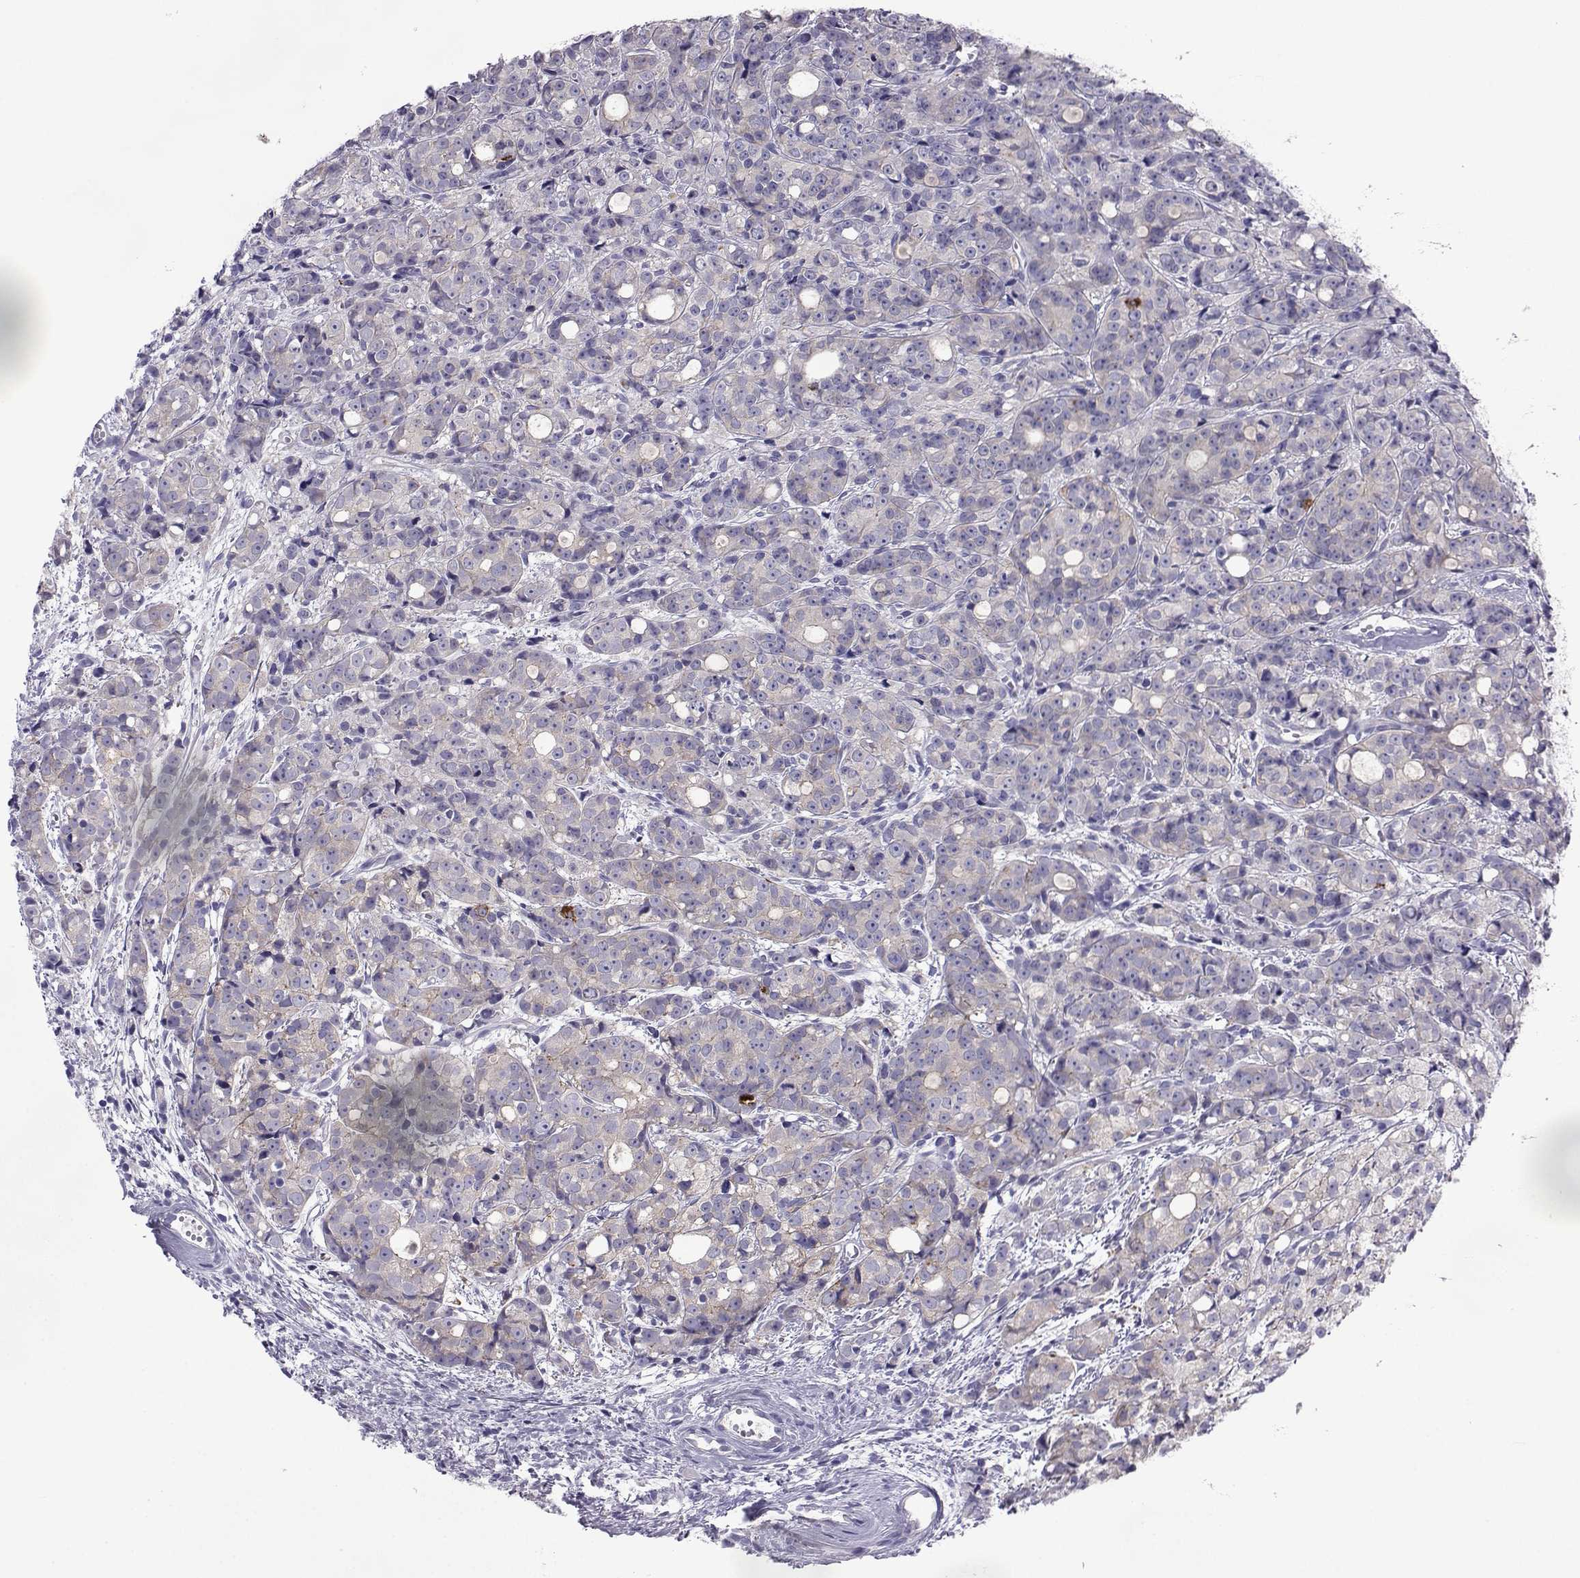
{"staining": {"intensity": "weak", "quantity": "25%-75%", "location": "cytoplasmic/membranous"}, "tissue": "prostate cancer", "cell_type": "Tumor cells", "image_type": "cancer", "snomed": [{"axis": "morphology", "description": "Adenocarcinoma, Medium grade"}, {"axis": "topography", "description": "Prostate"}], "caption": "This histopathology image displays adenocarcinoma (medium-grade) (prostate) stained with immunohistochemistry to label a protein in brown. The cytoplasmic/membranous of tumor cells show weak positivity for the protein. Nuclei are counter-stained blue.", "gene": "COL22A1", "patient": {"sex": "male", "age": 74}}